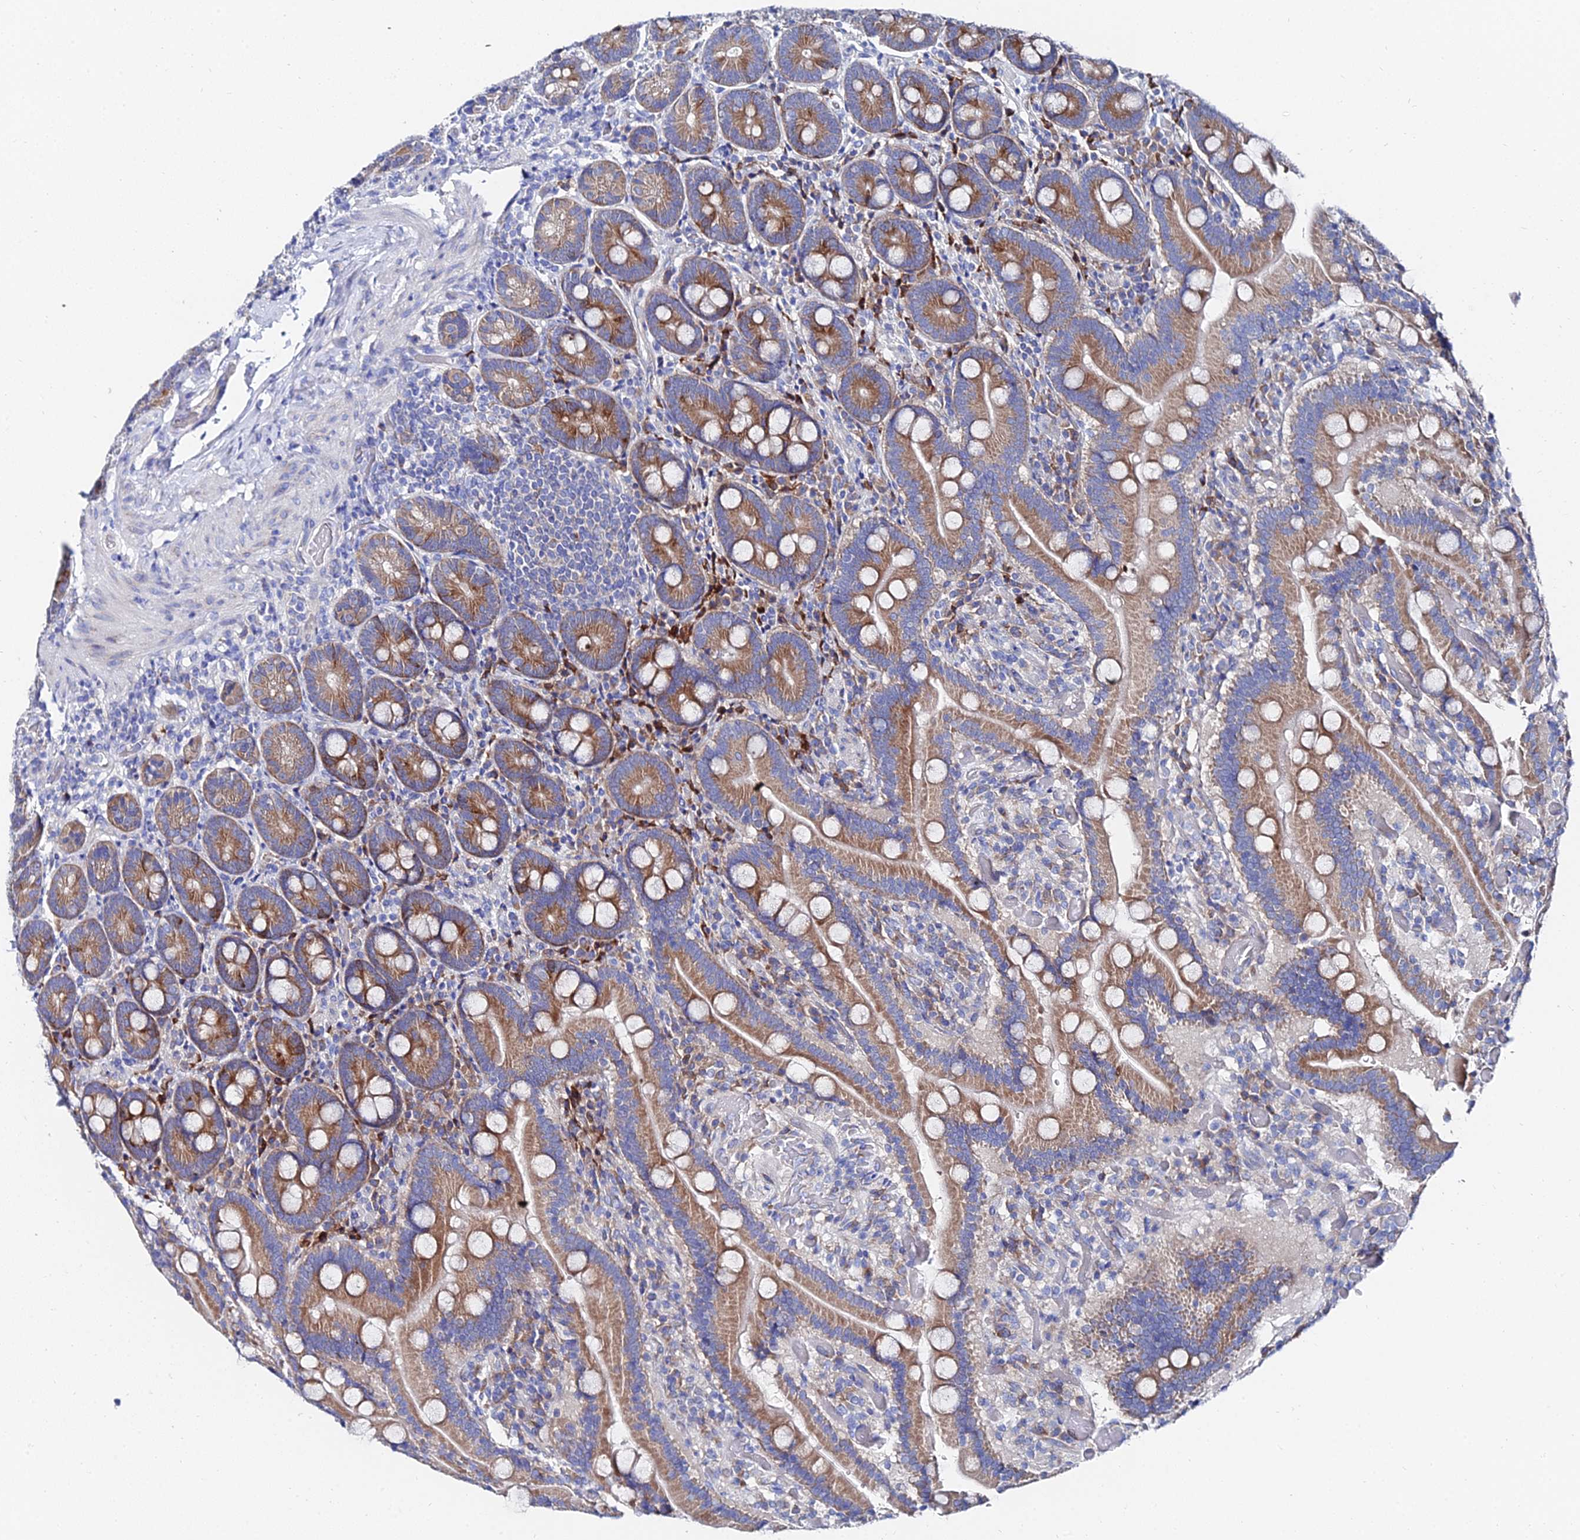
{"staining": {"intensity": "moderate", "quantity": ">75%", "location": "cytoplasmic/membranous"}, "tissue": "duodenum", "cell_type": "Glandular cells", "image_type": "normal", "snomed": [{"axis": "morphology", "description": "Normal tissue, NOS"}, {"axis": "topography", "description": "Duodenum"}], "caption": "Immunohistochemistry histopathology image of benign duodenum: human duodenum stained using immunohistochemistry reveals medium levels of moderate protein expression localized specifically in the cytoplasmic/membranous of glandular cells, appearing as a cytoplasmic/membranous brown color.", "gene": "PTTG1", "patient": {"sex": "female", "age": 62}}